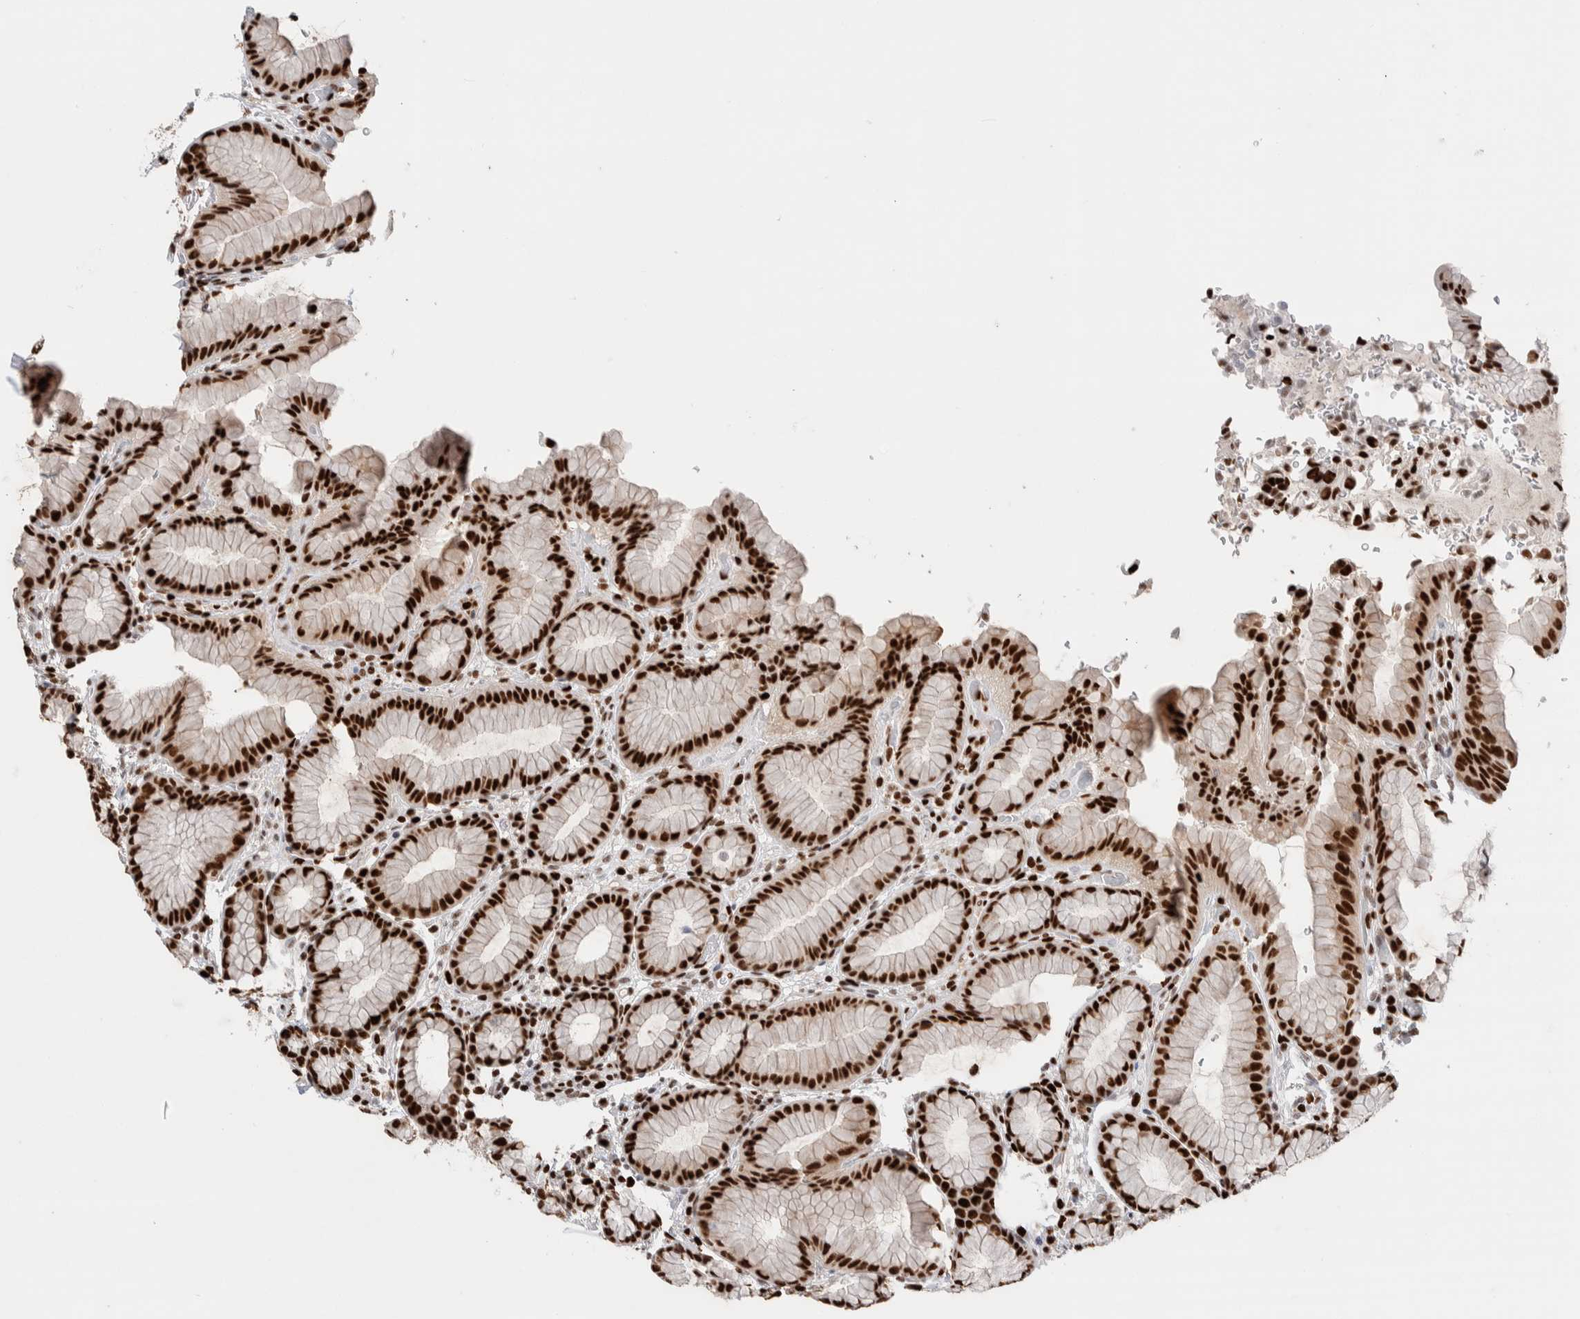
{"staining": {"intensity": "strong", "quantity": "25%-75%", "location": "nuclear"}, "tissue": "stomach", "cell_type": "Glandular cells", "image_type": "normal", "snomed": [{"axis": "morphology", "description": "Normal tissue, NOS"}, {"axis": "topography", "description": "Stomach"}], "caption": "Immunohistochemical staining of unremarkable human stomach reveals strong nuclear protein expression in approximately 25%-75% of glandular cells. (Stains: DAB in brown, nuclei in blue, Microscopy: brightfield microscopy at high magnification).", "gene": "C17orf49", "patient": {"sex": "male", "age": 42}}